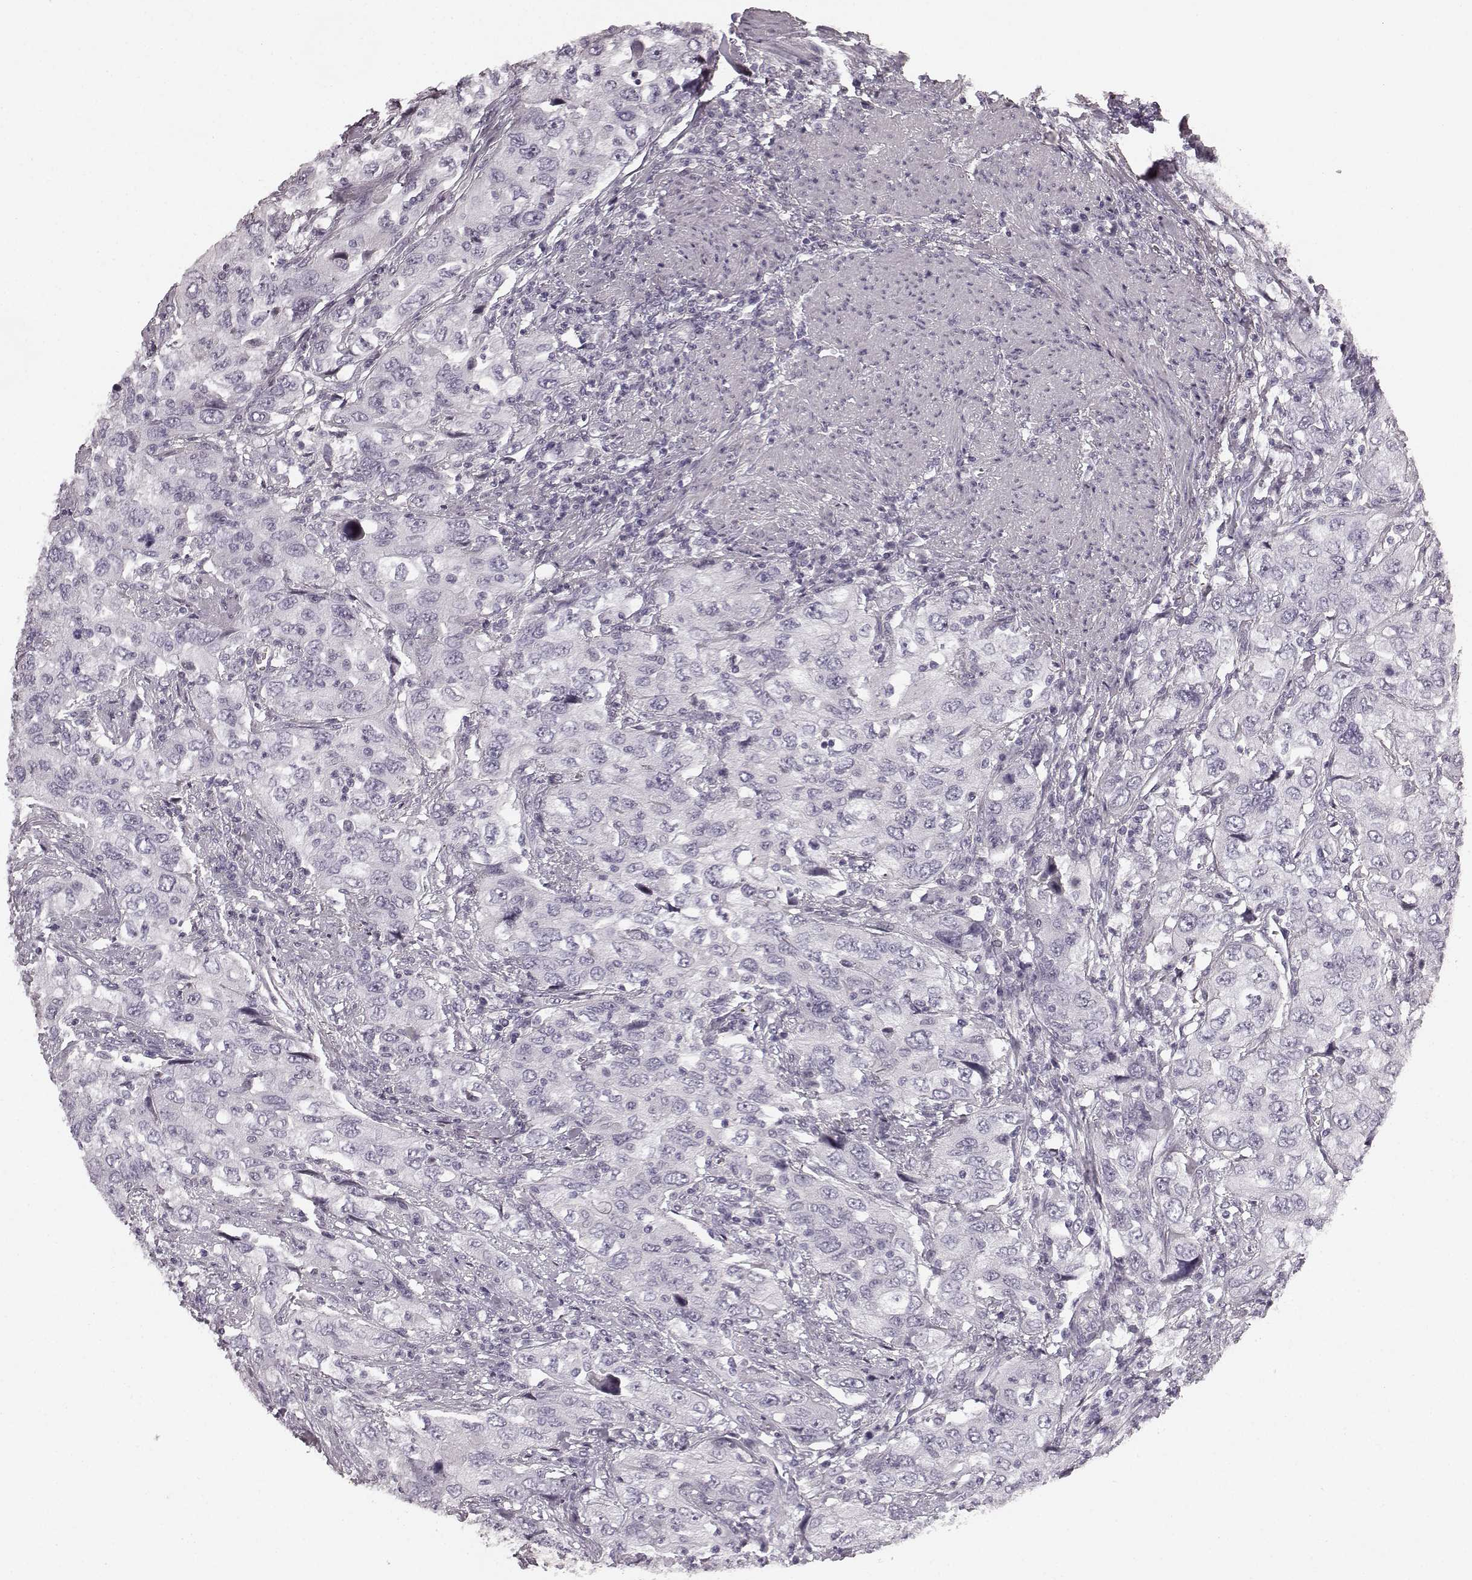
{"staining": {"intensity": "negative", "quantity": "none", "location": "none"}, "tissue": "urothelial cancer", "cell_type": "Tumor cells", "image_type": "cancer", "snomed": [{"axis": "morphology", "description": "Urothelial carcinoma, High grade"}, {"axis": "topography", "description": "Urinary bladder"}], "caption": "The micrograph exhibits no significant staining in tumor cells of urothelial cancer.", "gene": "TMPRSS15", "patient": {"sex": "male", "age": 76}}